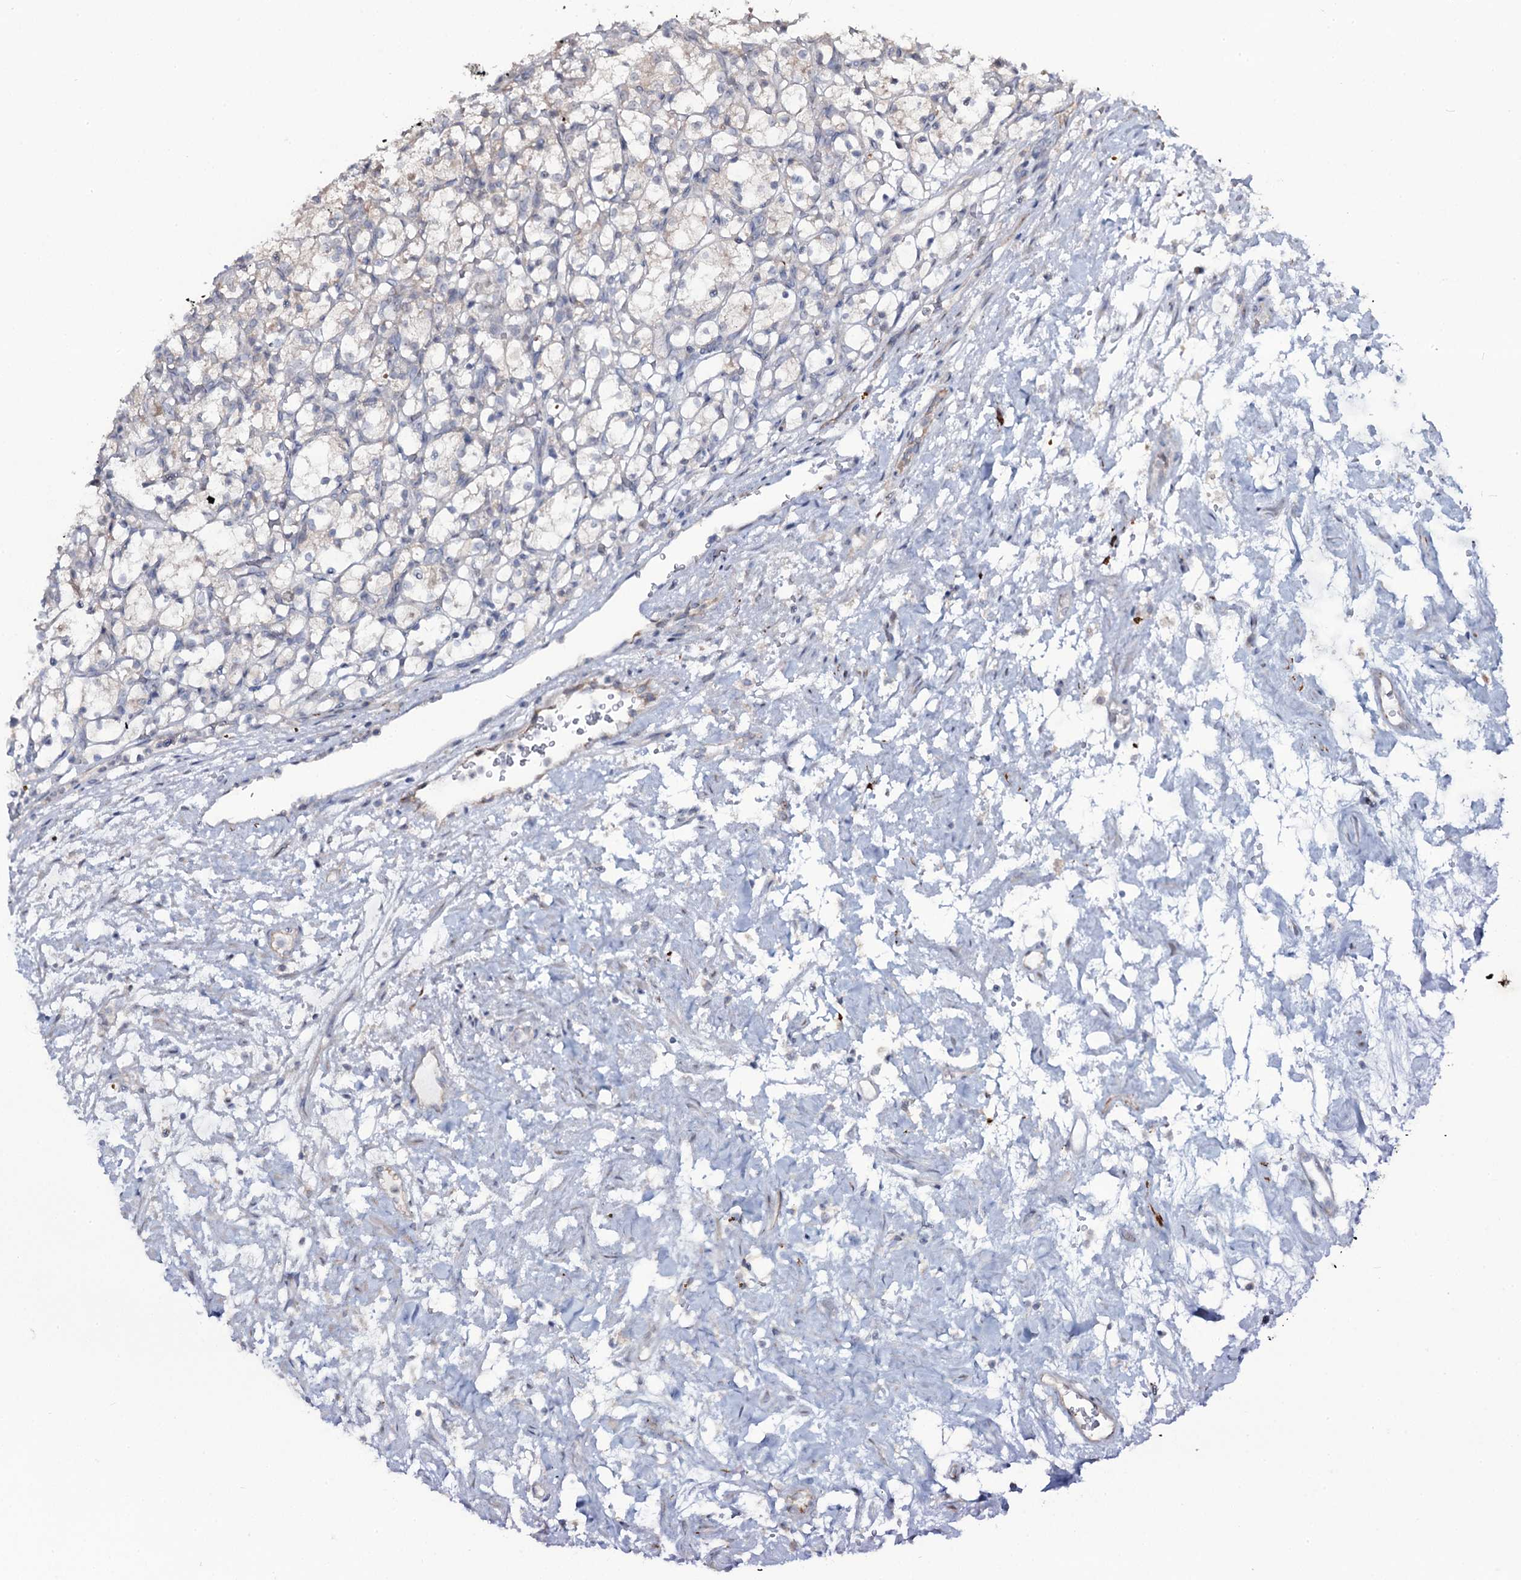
{"staining": {"intensity": "weak", "quantity": "<25%", "location": "cytoplasmic/membranous"}, "tissue": "renal cancer", "cell_type": "Tumor cells", "image_type": "cancer", "snomed": [{"axis": "morphology", "description": "Adenocarcinoma, NOS"}, {"axis": "topography", "description": "Kidney"}], "caption": "Protein analysis of renal adenocarcinoma exhibits no significant expression in tumor cells. The staining is performed using DAB brown chromogen with nuclei counter-stained in using hematoxylin.", "gene": "SNAP23", "patient": {"sex": "female", "age": 69}}